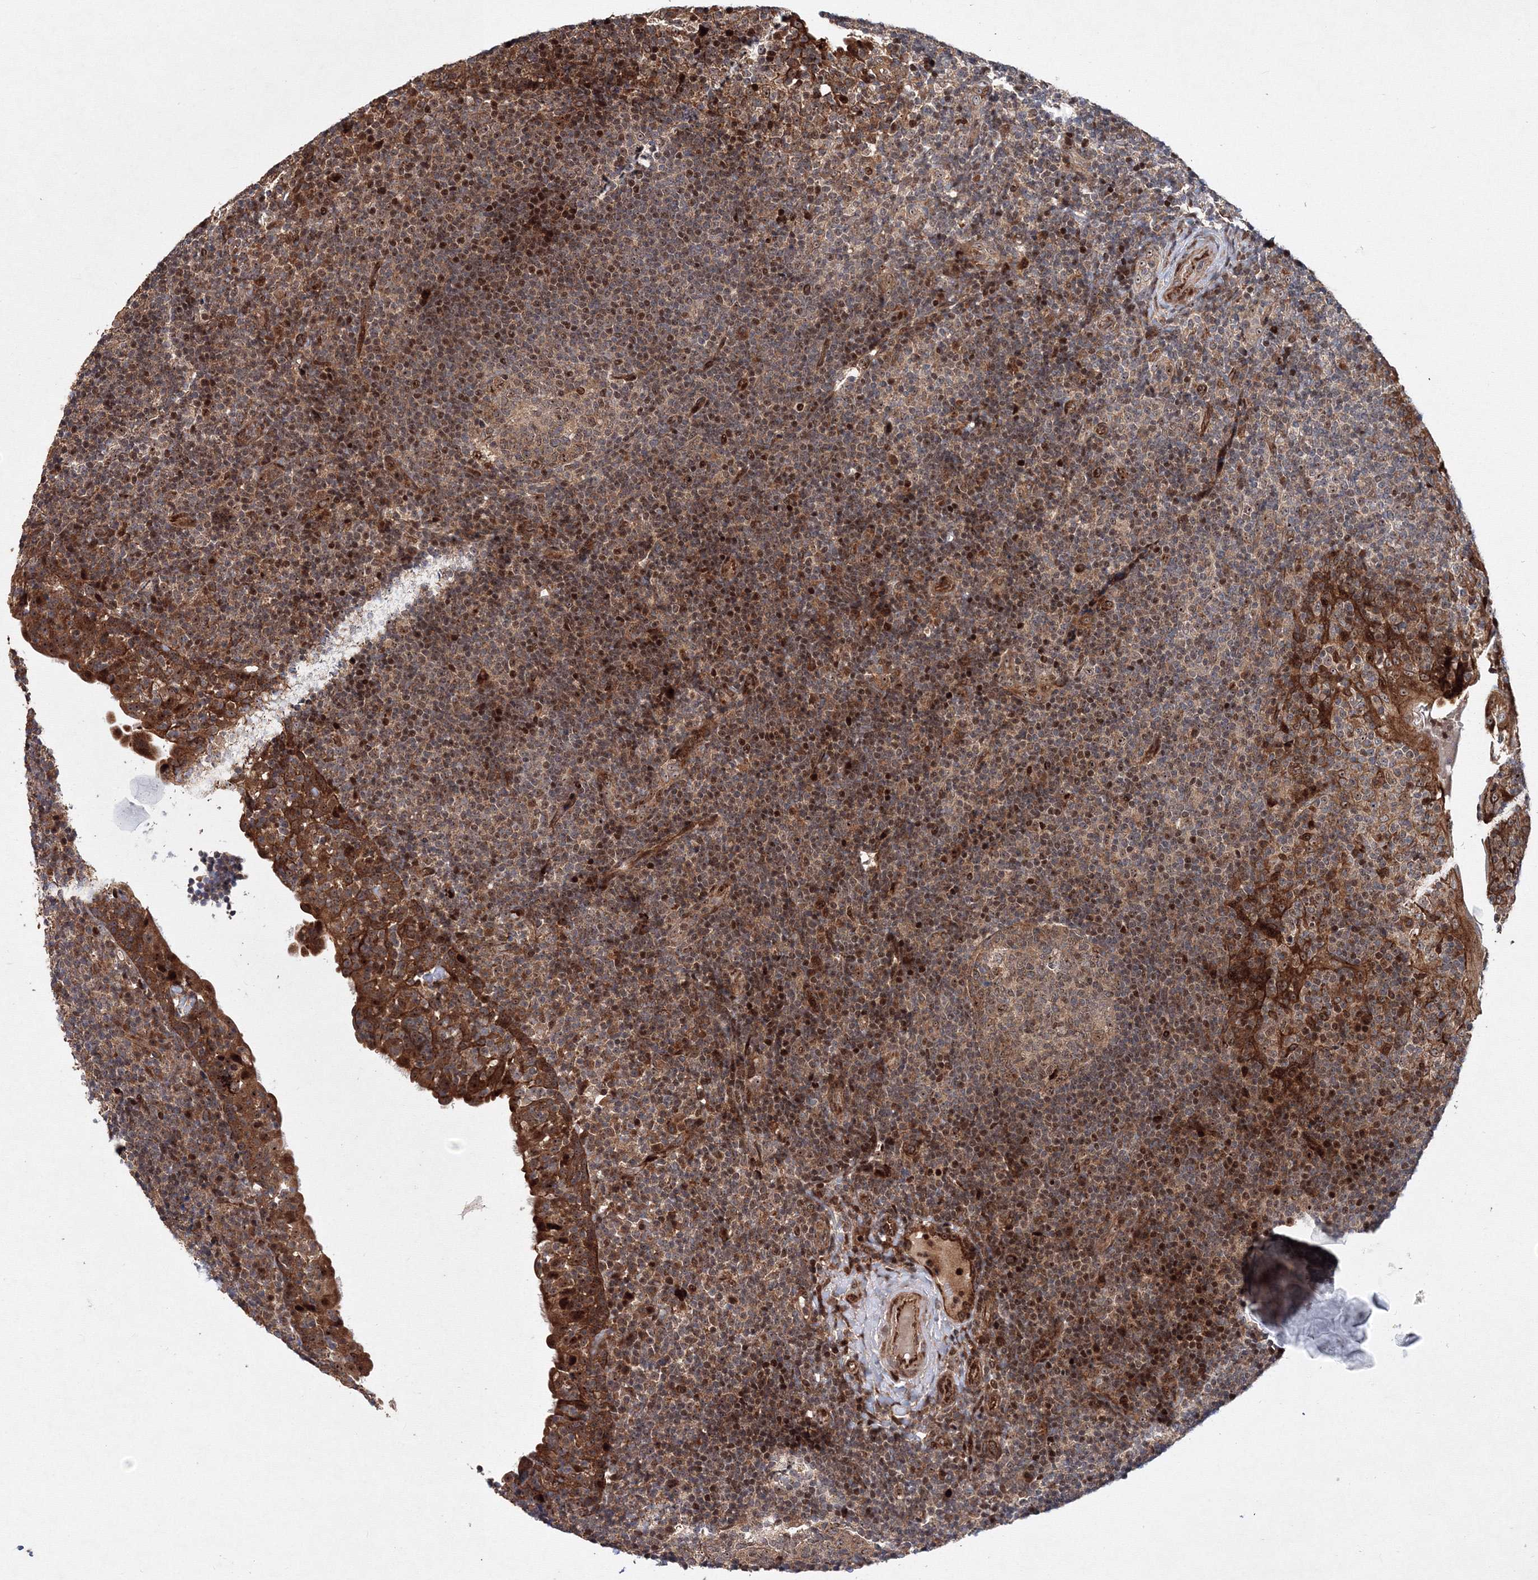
{"staining": {"intensity": "weak", "quantity": ">75%", "location": "cytoplasmic/membranous,nuclear"}, "tissue": "tonsil", "cell_type": "Germinal center cells", "image_type": "normal", "snomed": [{"axis": "morphology", "description": "Normal tissue, NOS"}, {"axis": "topography", "description": "Tonsil"}], "caption": "About >75% of germinal center cells in normal tonsil reveal weak cytoplasmic/membranous,nuclear protein expression as visualized by brown immunohistochemical staining.", "gene": "ANKAR", "patient": {"sex": "female", "age": 40}}